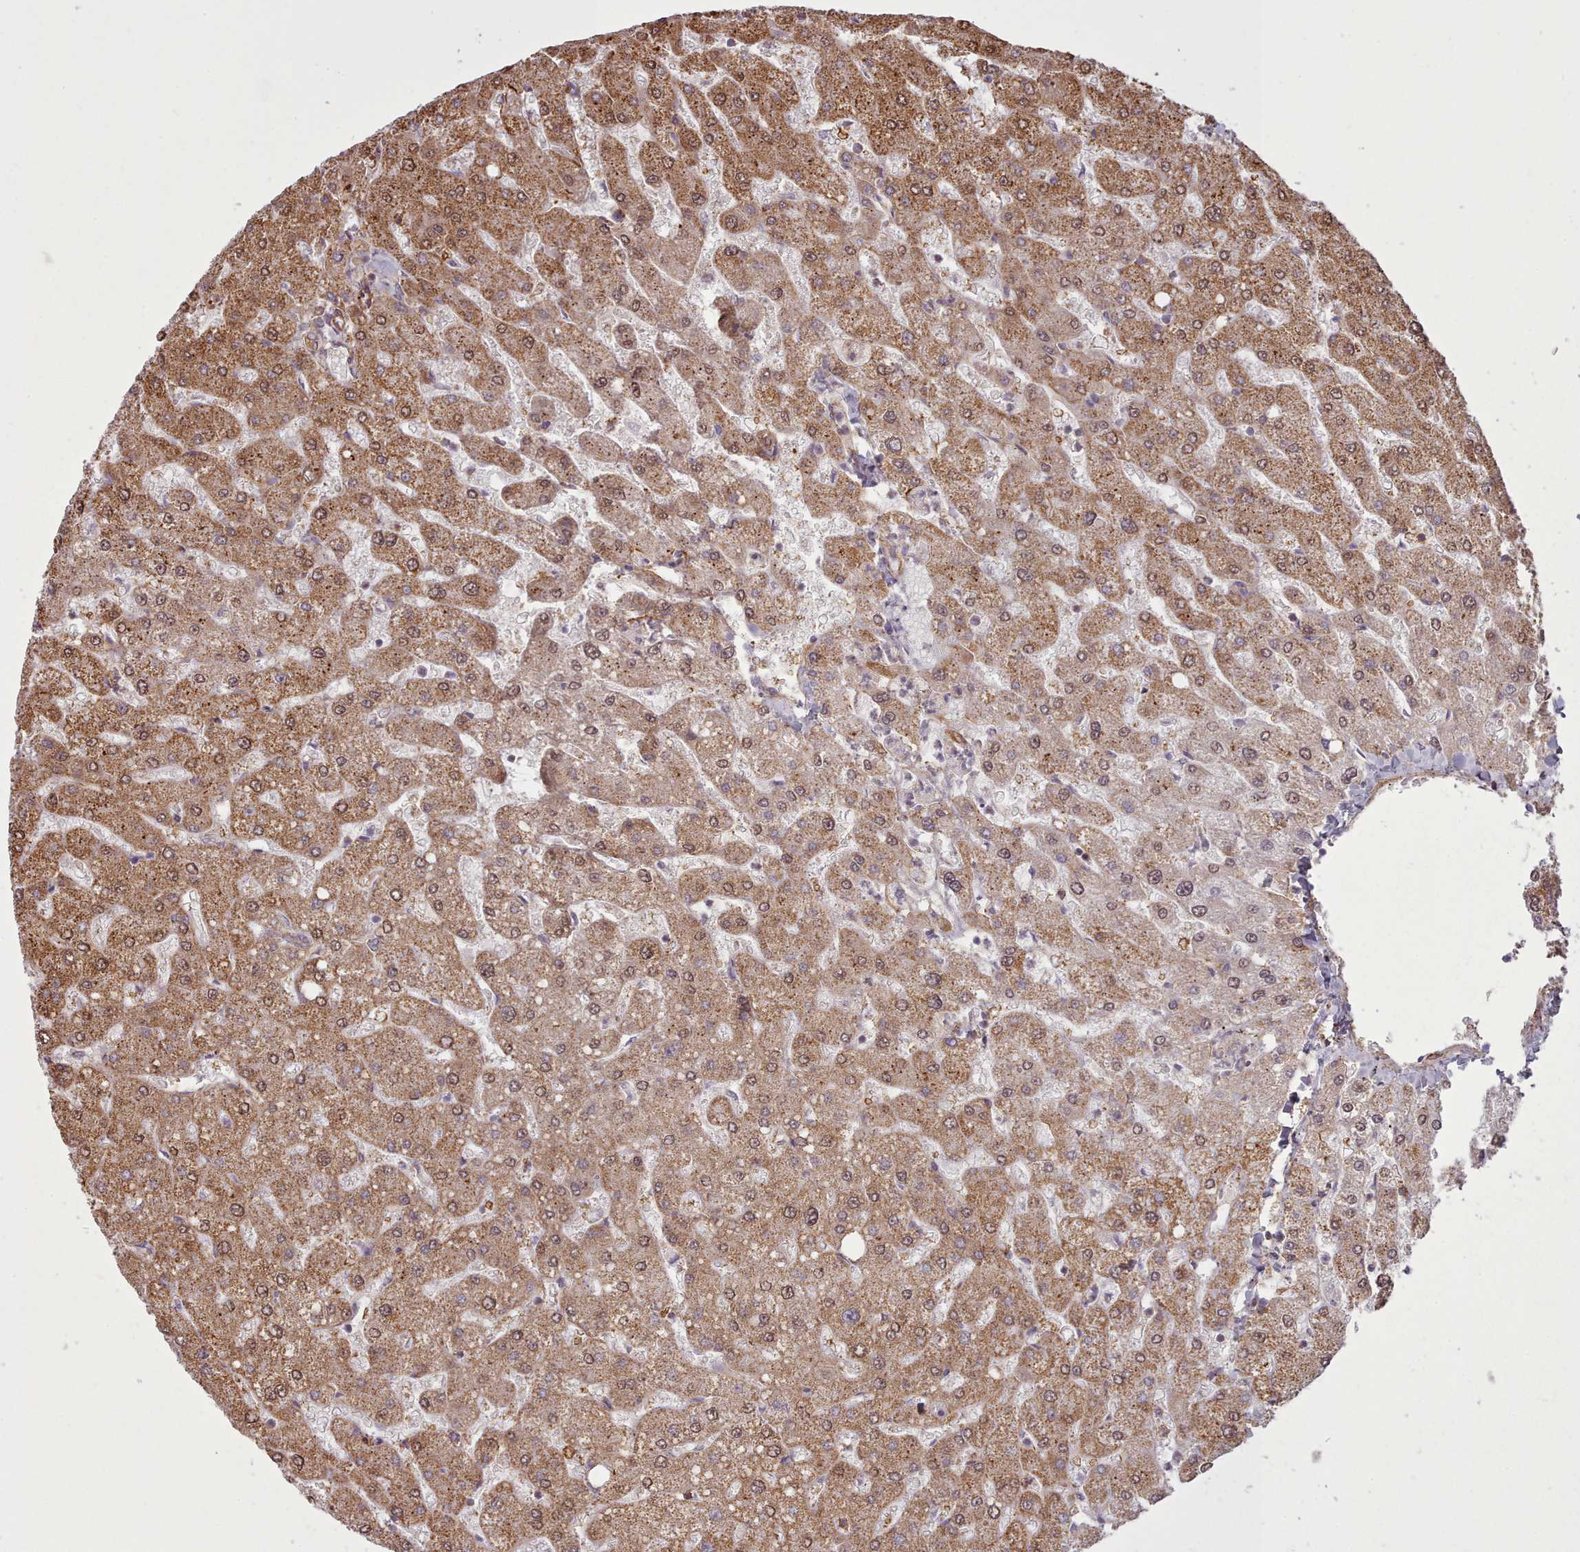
{"staining": {"intensity": "negative", "quantity": "none", "location": "none"}, "tissue": "liver", "cell_type": "Cholangiocytes", "image_type": "normal", "snomed": [{"axis": "morphology", "description": "Normal tissue, NOS"}, {"axis": "topography", "description": "Liver"}], "caption": "This is a histopathology image of immunohistochemistry staining of normal liver, which shows no staining in cholangiocytes. Brightfield microscopy of immunohistochemistry stained with DAB (brown) and hematoxylin (blue), captured at high magnification.", "gene": "ZMYM4", "patient": {"sex": "male", "age": 55}}